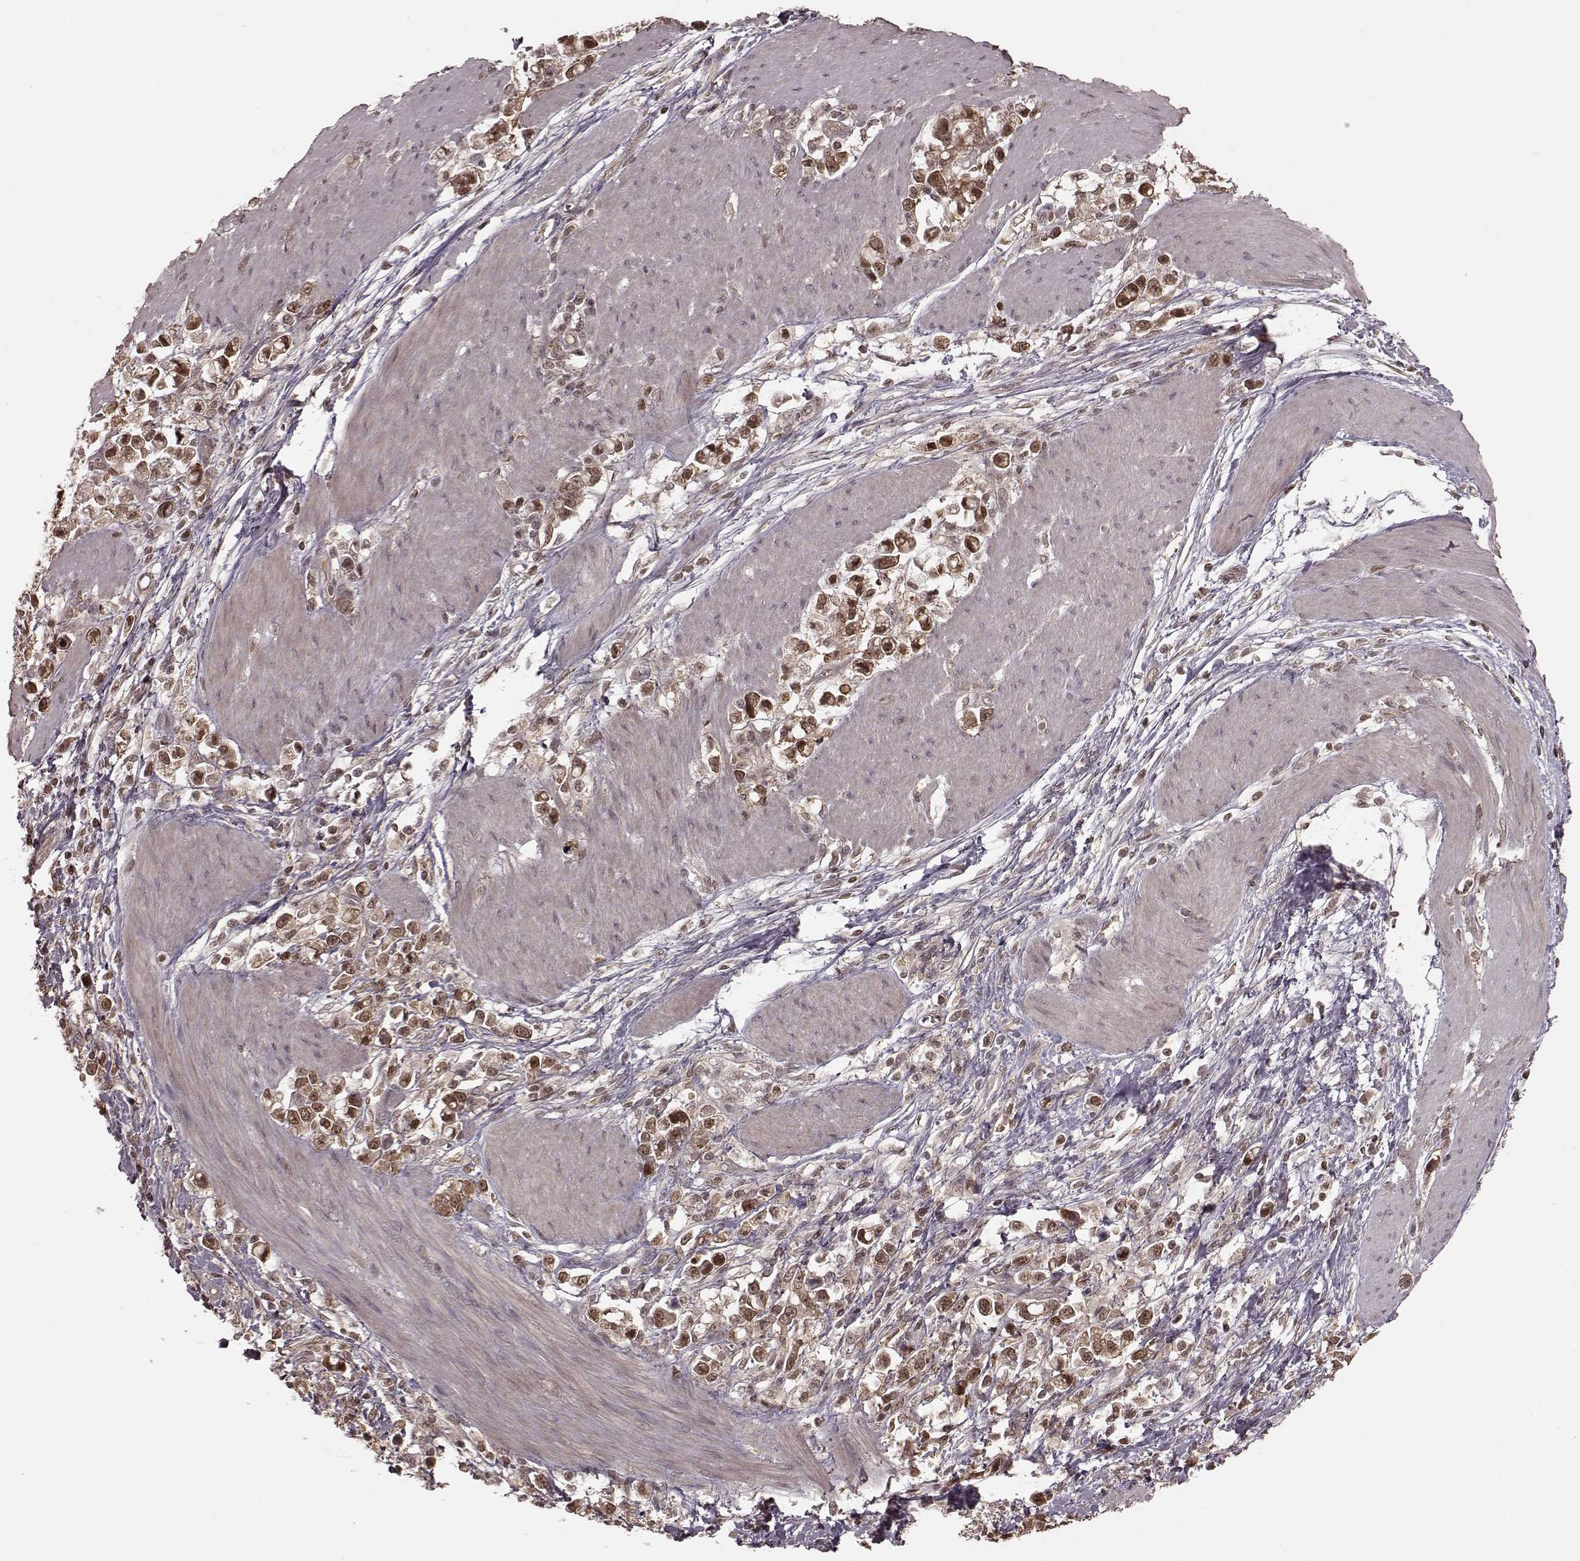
{"staining": {"intensity": "moderate", "quantity": "25%-75%", "location": "cytoplasmic/membranous,nuclear"}, "tissue": "stomach cancer", "cell_type": "Tumor cells", "image_type": "cancer", "snomed": [{"axis": "morphology", "description": "Adenocarcinoma, NOS"}, {"axis": "topography", "description": "Stomach"}], "caption": "IHC of human stomach cancer reveals medium levels of moderate cytoplasmic/membranous and nuclear positivity in approximately 25%-75% of tumor cells.", "gene": "GSS", "patient": {"sex": "male", "age": 63}}